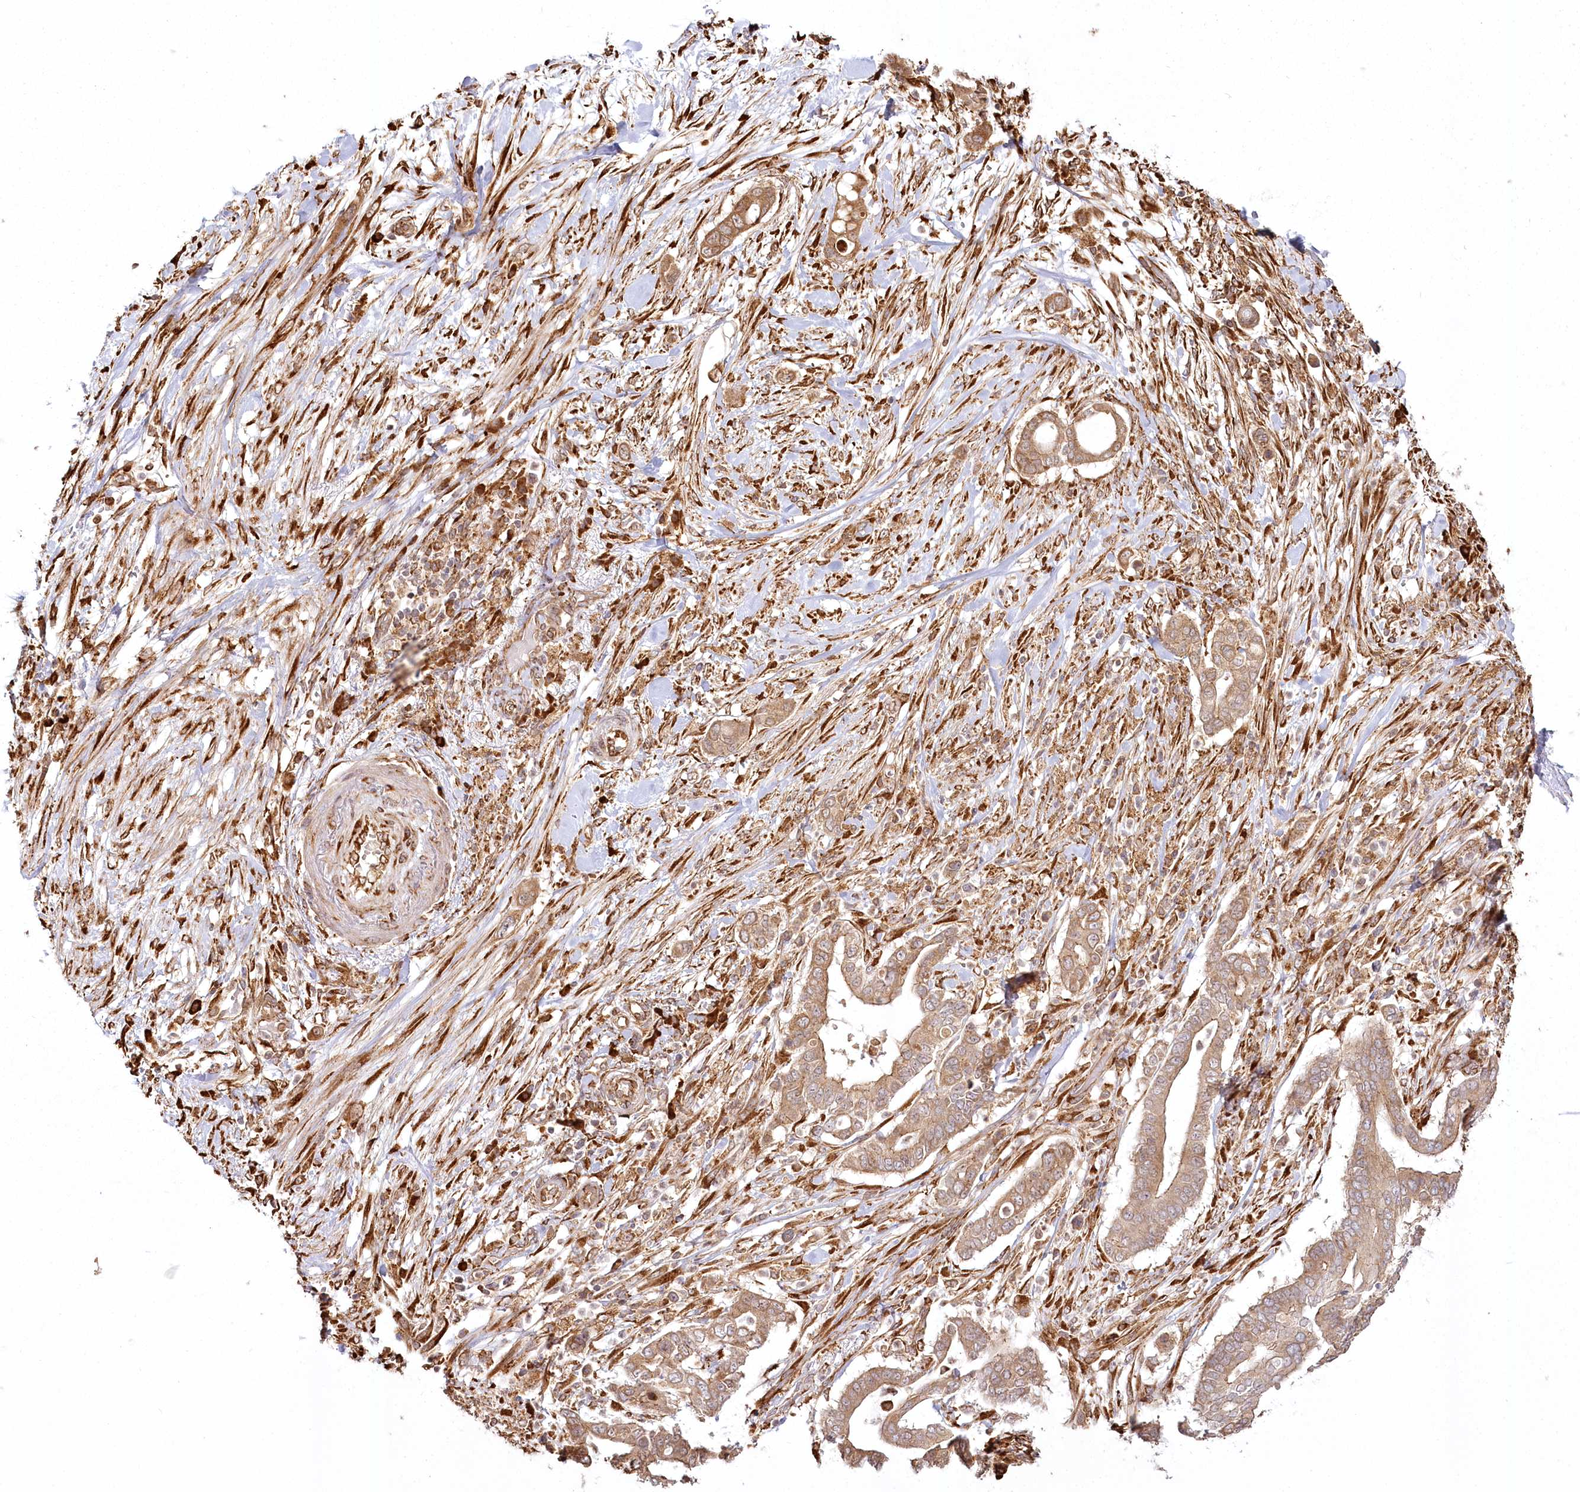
{"staining": {"intensity": "moderate", "quantity": ">75%", "location": "cytoplasmic/membranous"}, "tissue": "pancreatic cancer", "cell_type": "Tumor cells", "image_type": "cancer", "snomed": [{"axis": "morphology", "description": "Adenocarcinoma, NOS"}, {"axis": "topography", "description": "Pancreas"}], "caption": "Approximately >75% of tumor cells in human pancreatic cancer reveal moderate cytoplasmic/membranous protein expression as visualized by brown immunohistochemical staining.", "gene": "FAM13A", "patient": {"sex": "male", "age": 68}}